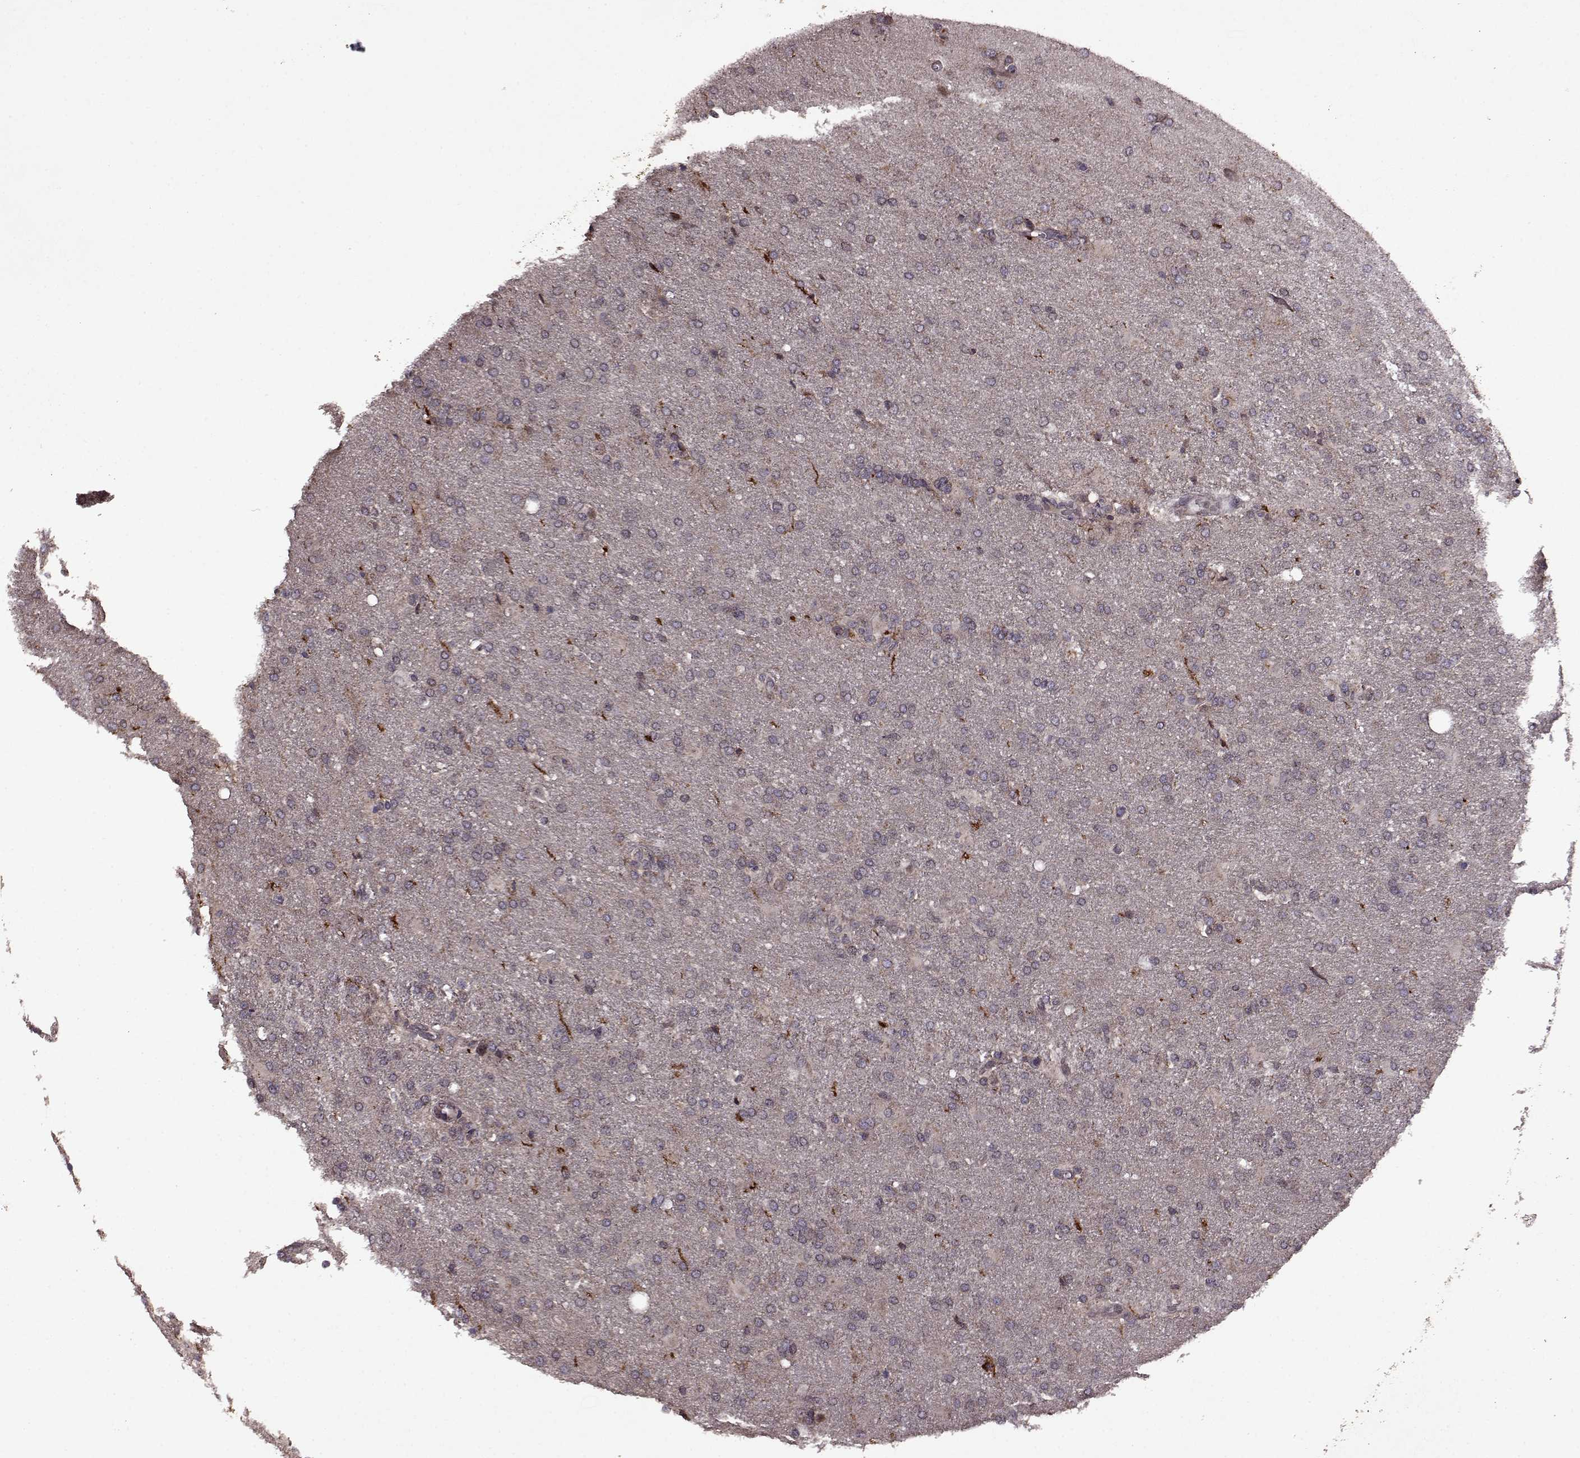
{"staining": {"intensity": "negative", "quantity": "none", "location": "none"}, "tissue": "glioma", "cell_type": "Tumor cells", "image_type": "cancer", "snomed": [{"axis": "morphology", "description": "Glioma, malignant, High grade"}, {"axis": "topography", "description": "Brain"}], "caption": "An immunohistochemistry micrograph of glioma is shown. There is no staining in tumor cells of glioma.", "gene": "TRMU", "patient": {"sex": "male", "age": 68}}